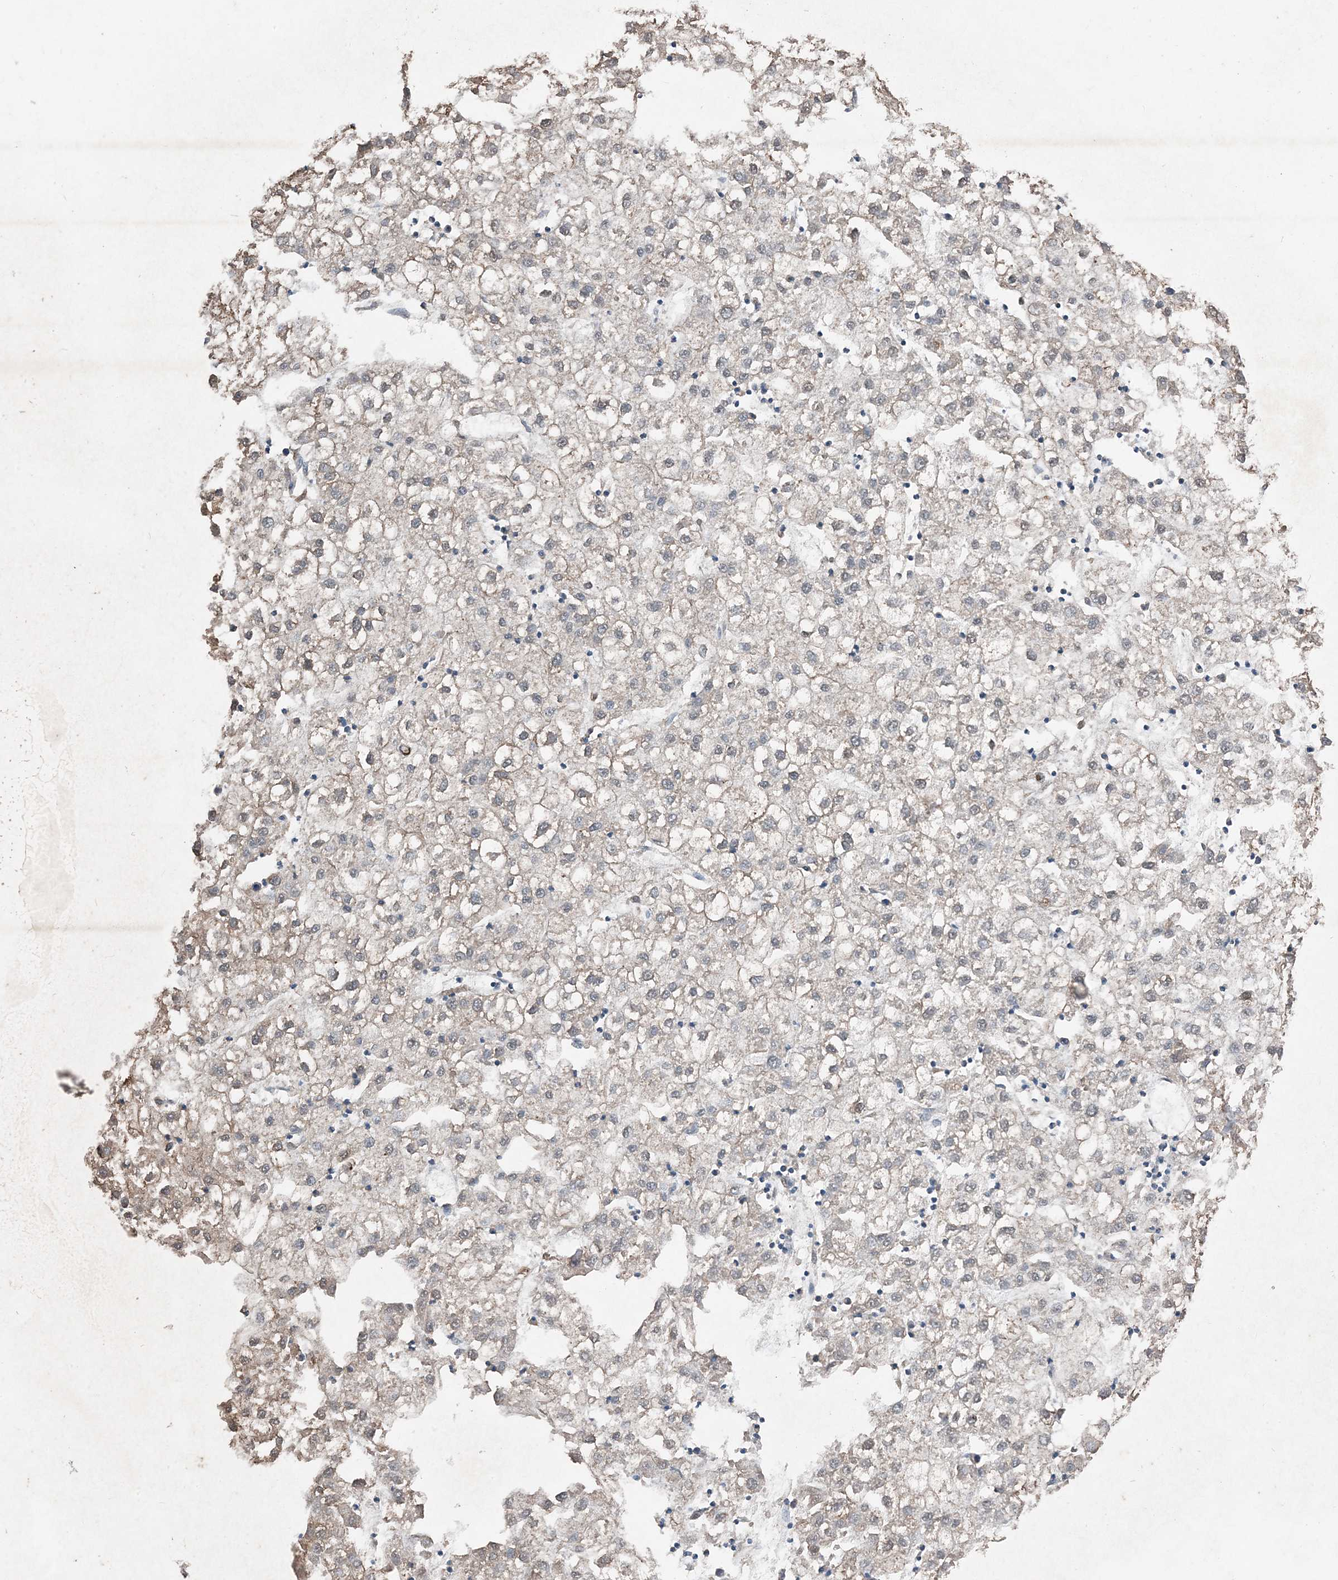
{"staining": {"intensity": "negative", "quantity": "none", "location": "none"}, "tissue": "liver cancer", "cell_type": "Tumor cells", "image_type": "cancer", "snomed": [{"axis": "morphology", "description": "Carcinoma, Hepatocellular, NOS"}, {"axis": "topography", "description": "Liver"}], "caption": "Tumor cells are negative for brown protein staining in liver hepatocellular carcinoma.", "gene": "PDIA6", "patient": {"sex": "male", "age": 72}}